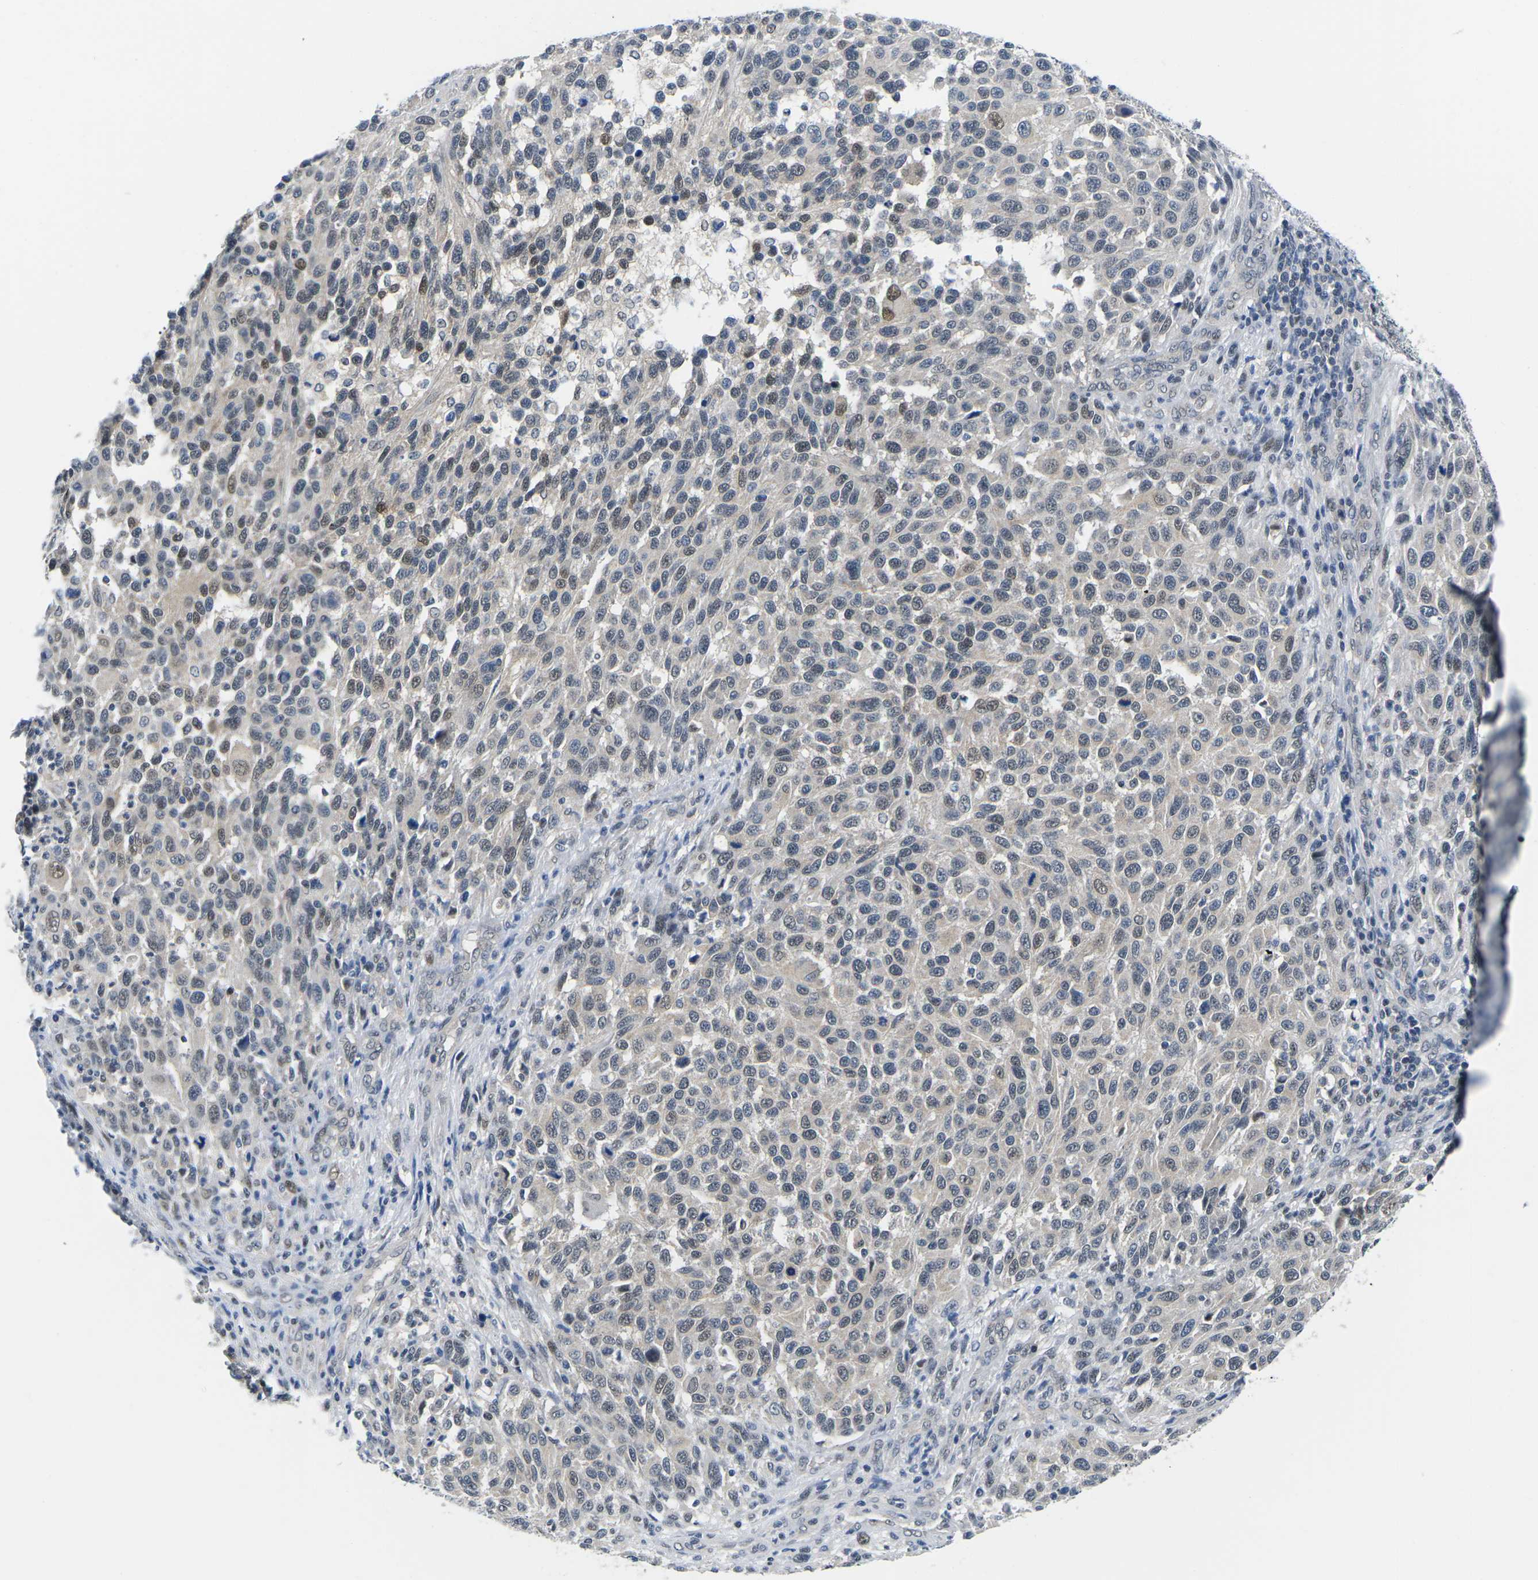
{"staining": {"intensity": "moderate", "quantity": "<25%", "location": "nuclear"}, "tissue": "melanoma", "cell_type": "Tumor cells", "image_type": "cancer", "snomed": [{"axis": "morphology", "description": "Malignant melanoma, Metastatic site"}, {"axis": "topography", "description": "Lymph node"}], "caption": "Human melanoma stained with a protein marker reveals moderate staining in tumor cells.", "gene": "UBA7", "patient": {"sex": "male", "age": 61}}